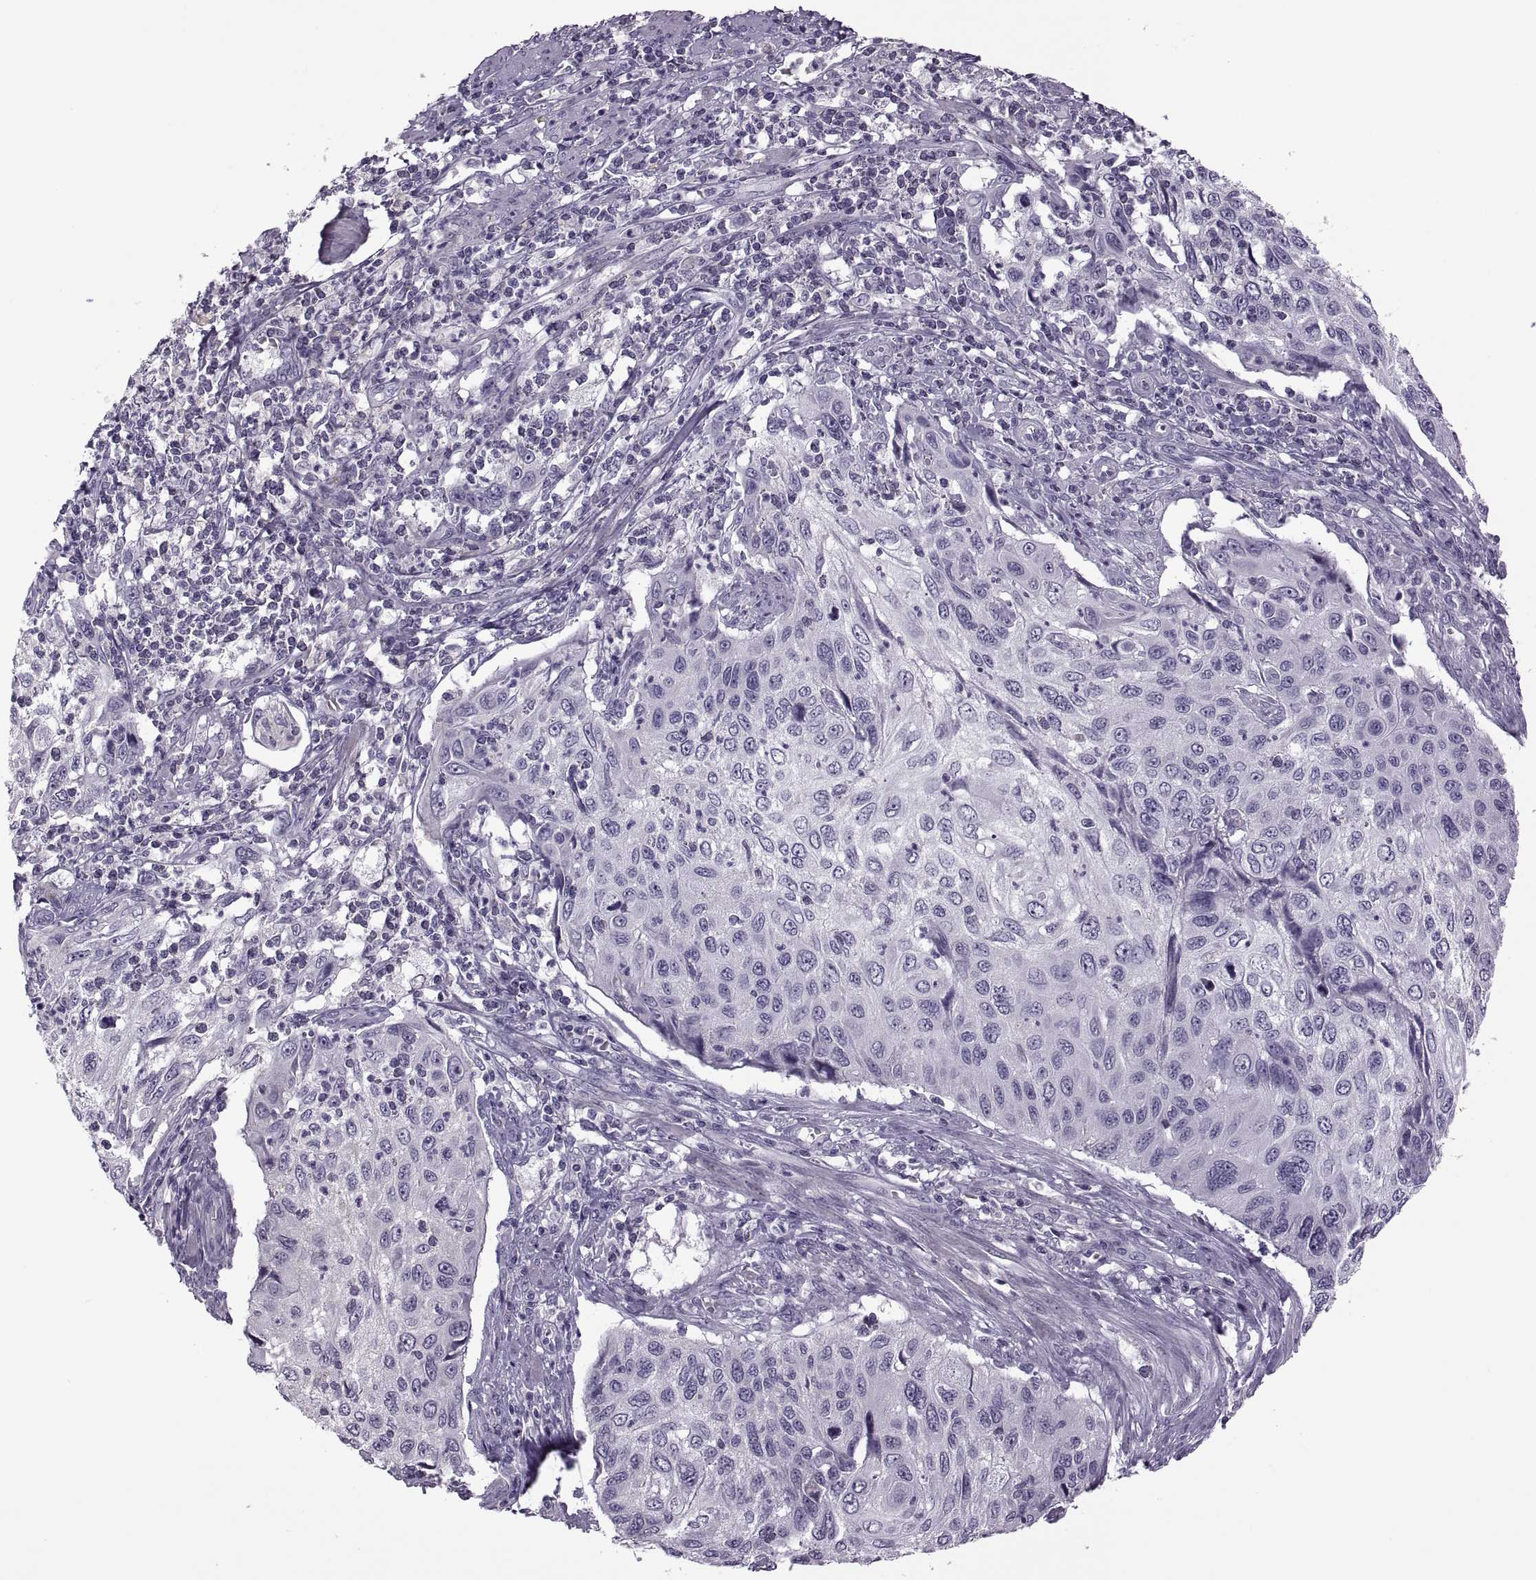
{"staining": {"intensity": "negative", "quantity": "none", "location": "none"}, "tissue": "cervical cancer", "cell_type": "Tumor cells", "image_type": "cancer", "snomed": [{"axis": "morphology", "description": "Squamous cell carcinoma, NOS"}, {"axis": "topography", "description": "Cervix"}], "caption": "Tumor cells are negative for protein expression in human cervical squamous cell carcinoma.", "gene": "RSPH6A", "patient": {"sex": "female", "age": 70}}